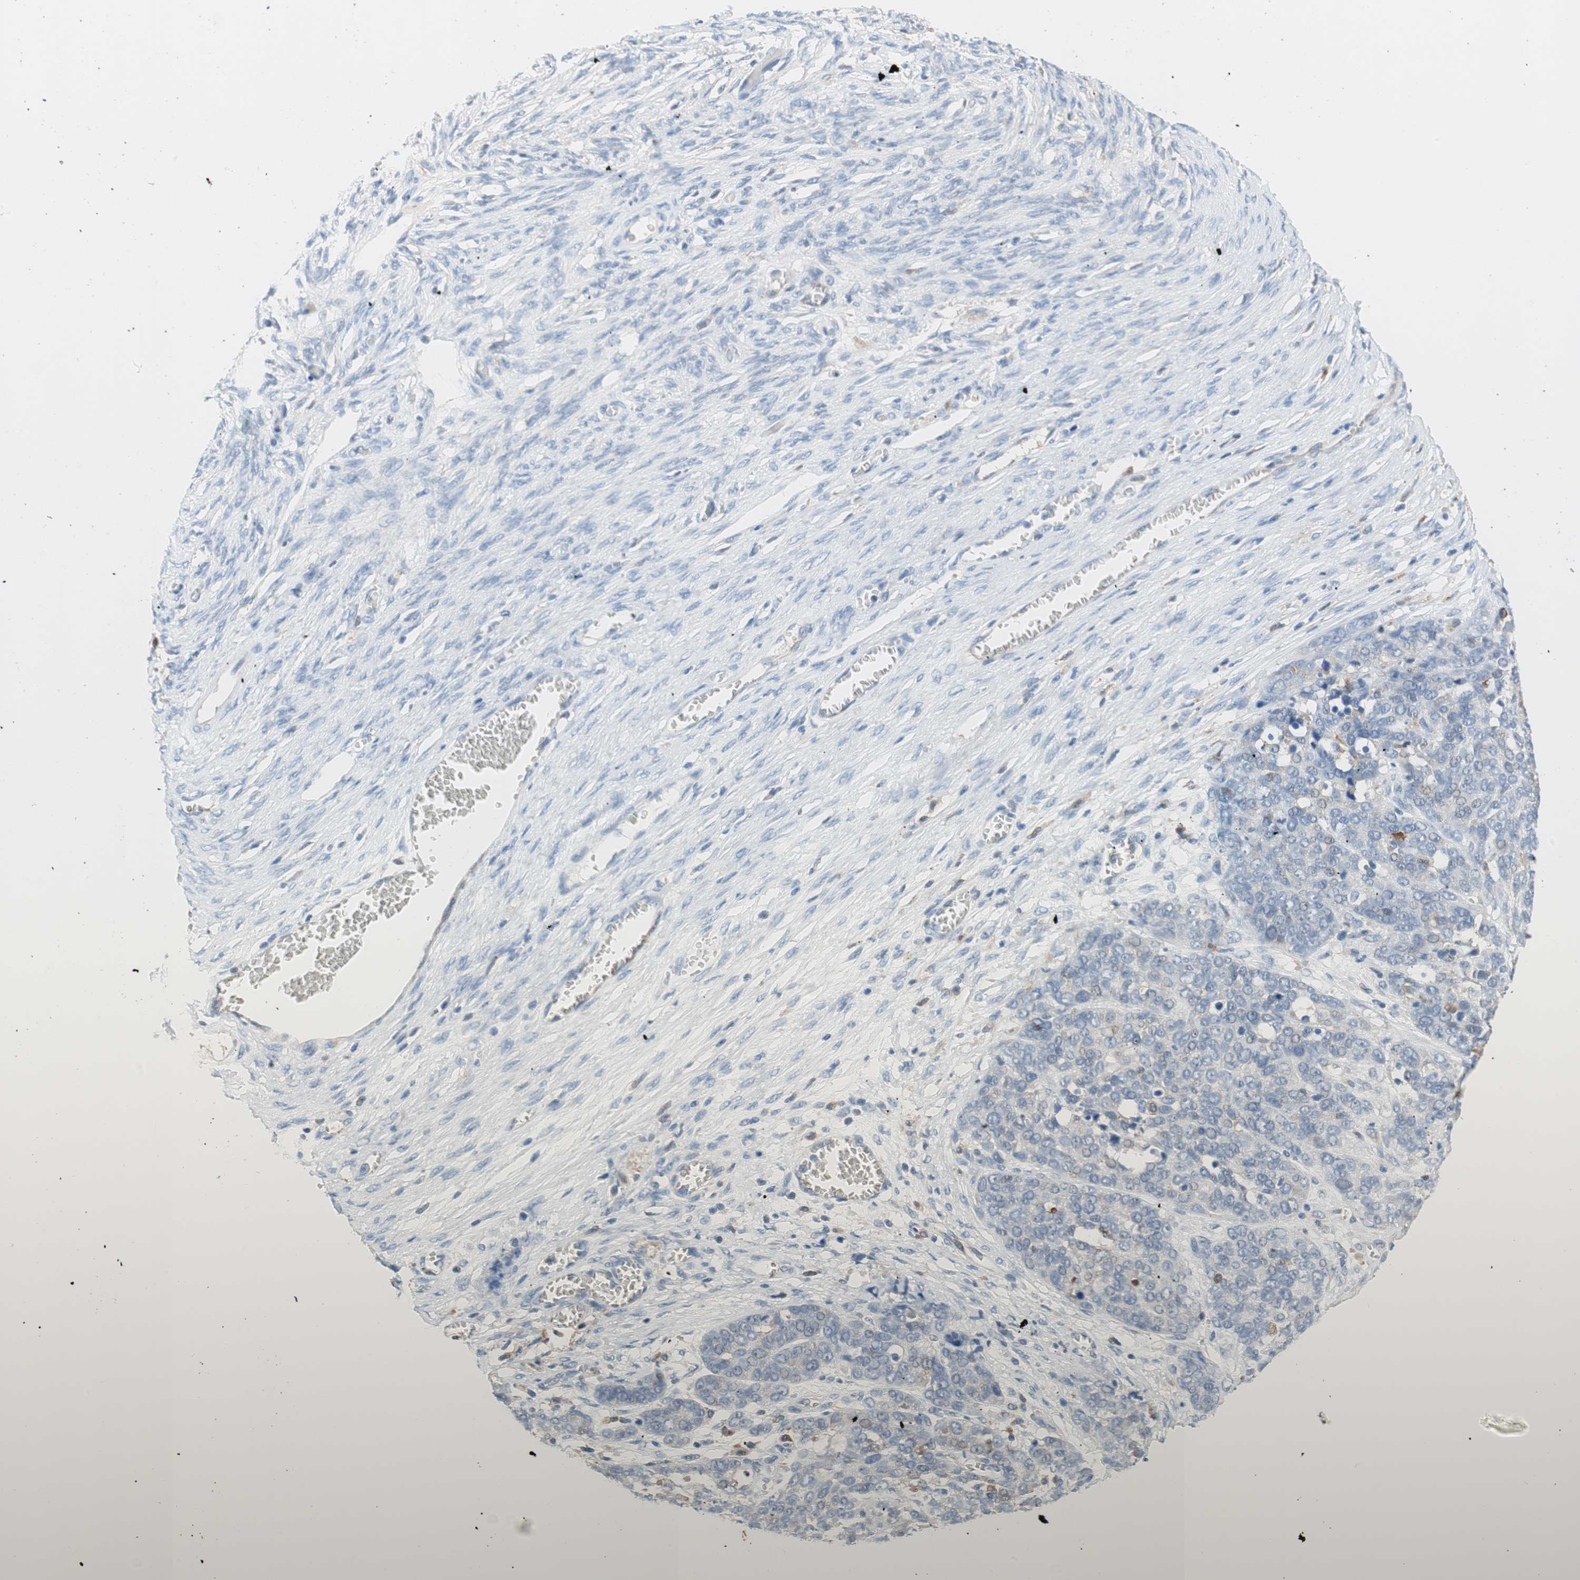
{"staining": {"intensity": "negative", "quantity": "none", "location": "none"}, "tissue": "ovarian cancer", "cell_type": "Tumor cells", "image_type": "cancer", "snomed": [{"axis": "morphology", "description": "Cystadenocarcinoma, serous, NOS"}, {"axis": "topography", "description": "Ovary"}], "caption": "Immunohistochemical staining of human ovarian cancer (serous cystadenocarcinoma) demonstrates no significant staining in tumor cells.", "gene": "GLUL", "patient": {"sex": "female", "age": 44}}